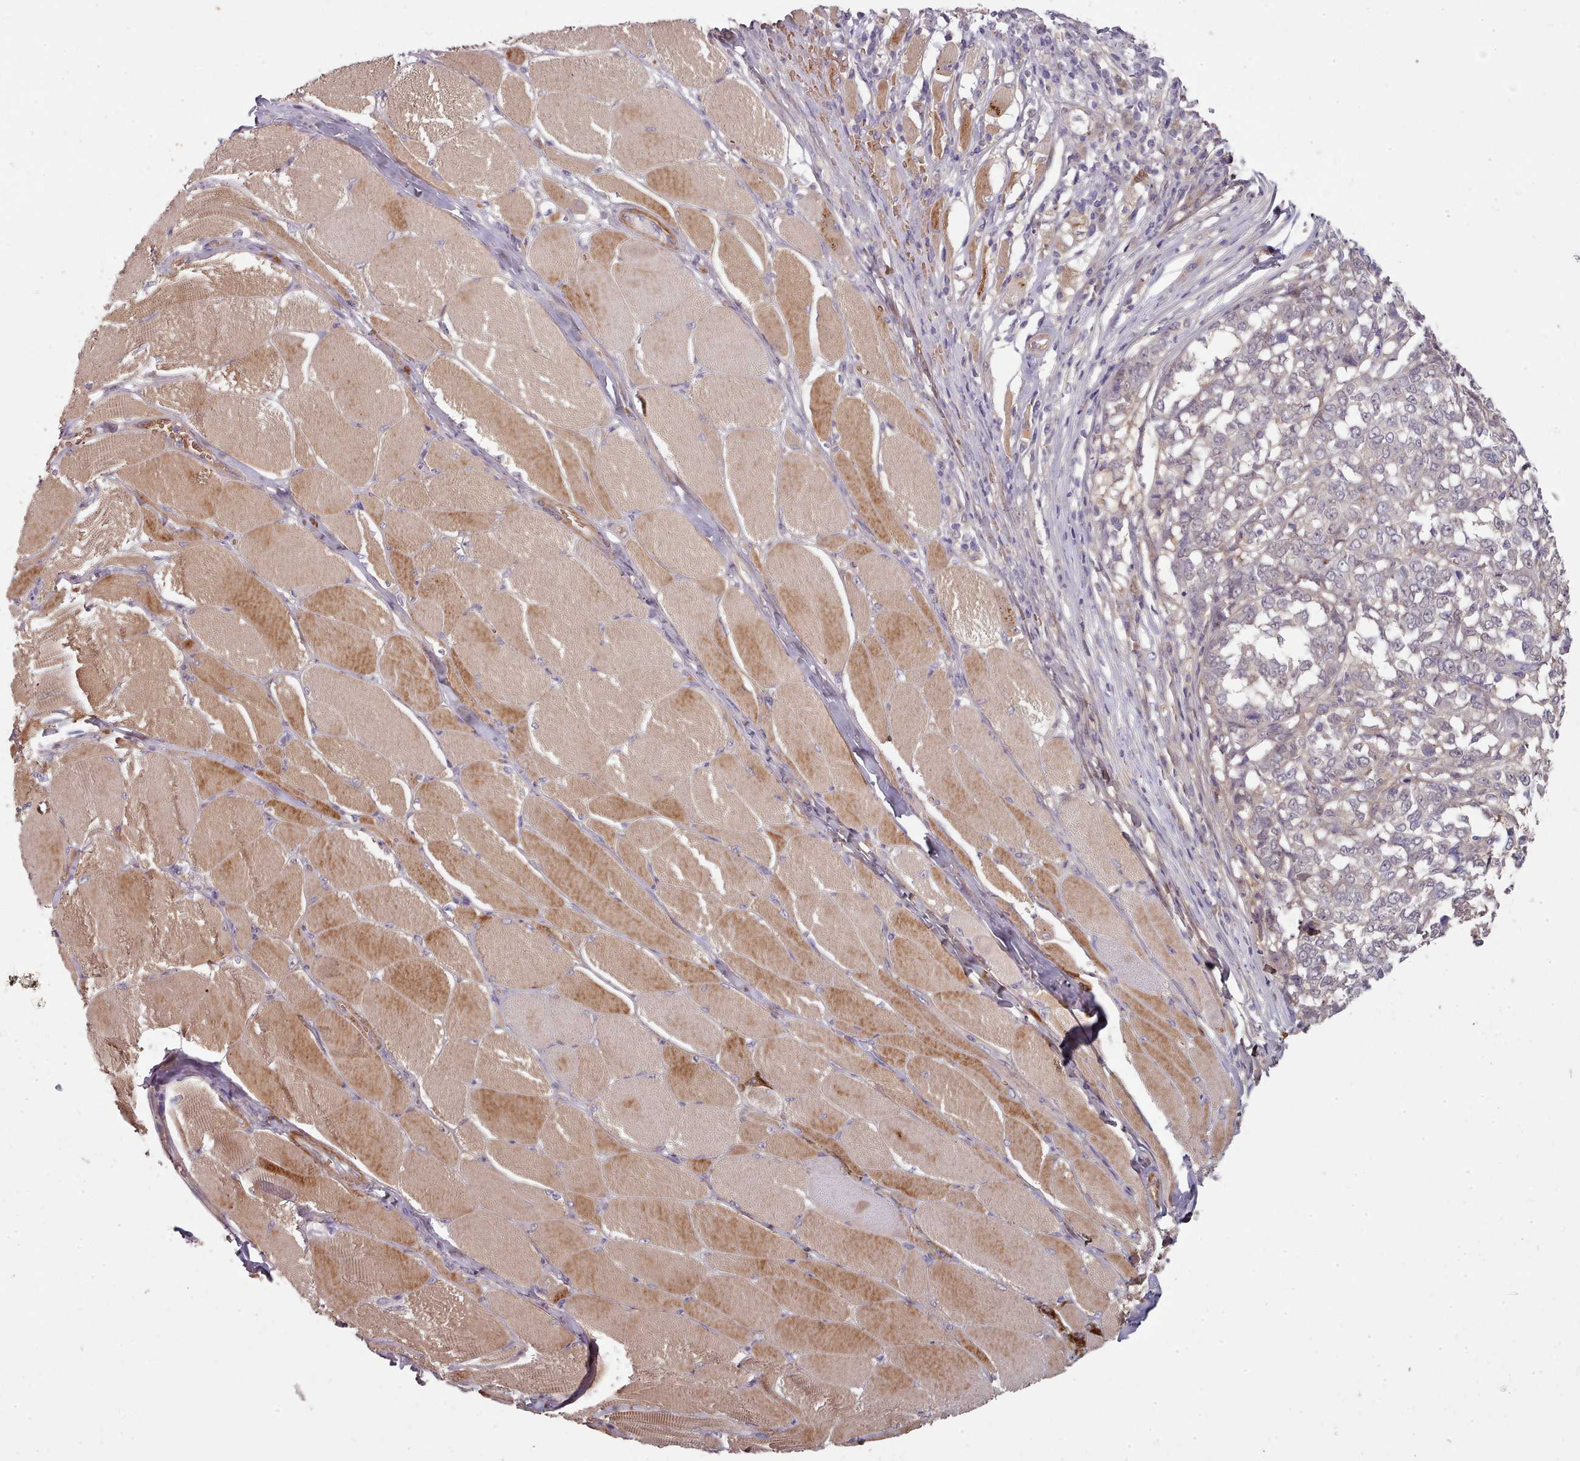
{"staining": {"intensity": "weak", "quantity": "<25%", "location": "nuclear"}, "tissue": "melanoma", "cell_type": "Tumor cells", "image_type": "cancer", "snomed": [{"axis": "morphology", "description": "Malignant melanoma, NOS"}, {"axis": "topography", "description": "Skin"}], "caption": "The IHC histopathology image has no significant positivity in tumor cells of melanoma tissue.", "gene": "CLNS1A", "patient": {"sex": "female", "age": 72}}